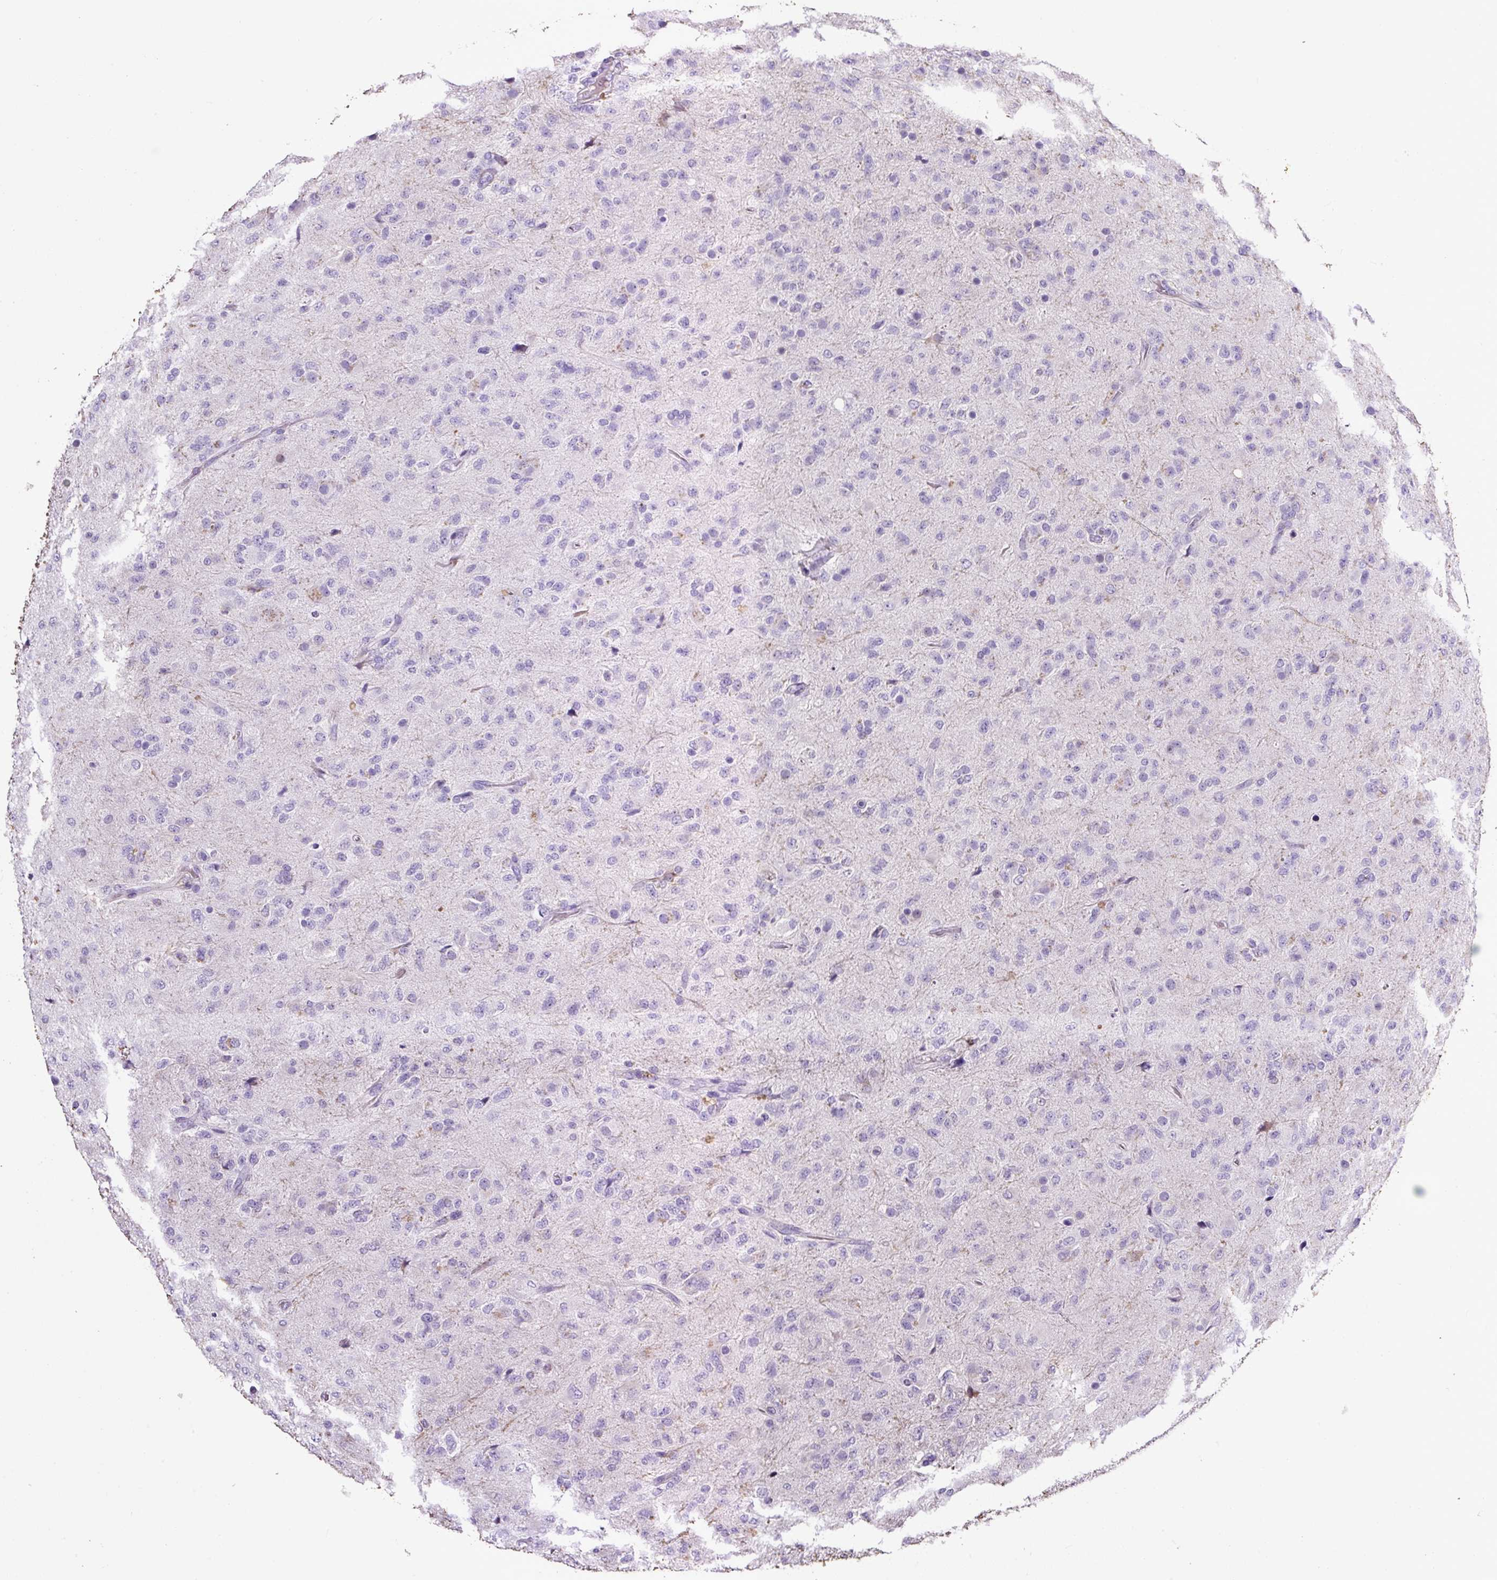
{"staining": {"intensity": "negative", "quantity": "none", "location": "none"}, "tissue": "glioma", "cell_type": "Tumor cells", "image_type": "cancer", "snomed": [{"axis": "morphology", "description": "Glioma, malignant, Low grade"}, {"axis": "topography", "description": "Brain"}], "caption": "This is a micrograph of immunohistochemistry (IHC) staining of glioma, which shows no expression in tumor cells.", "gene": "SP8", "patient": {"sex": "male", "age": 65}}